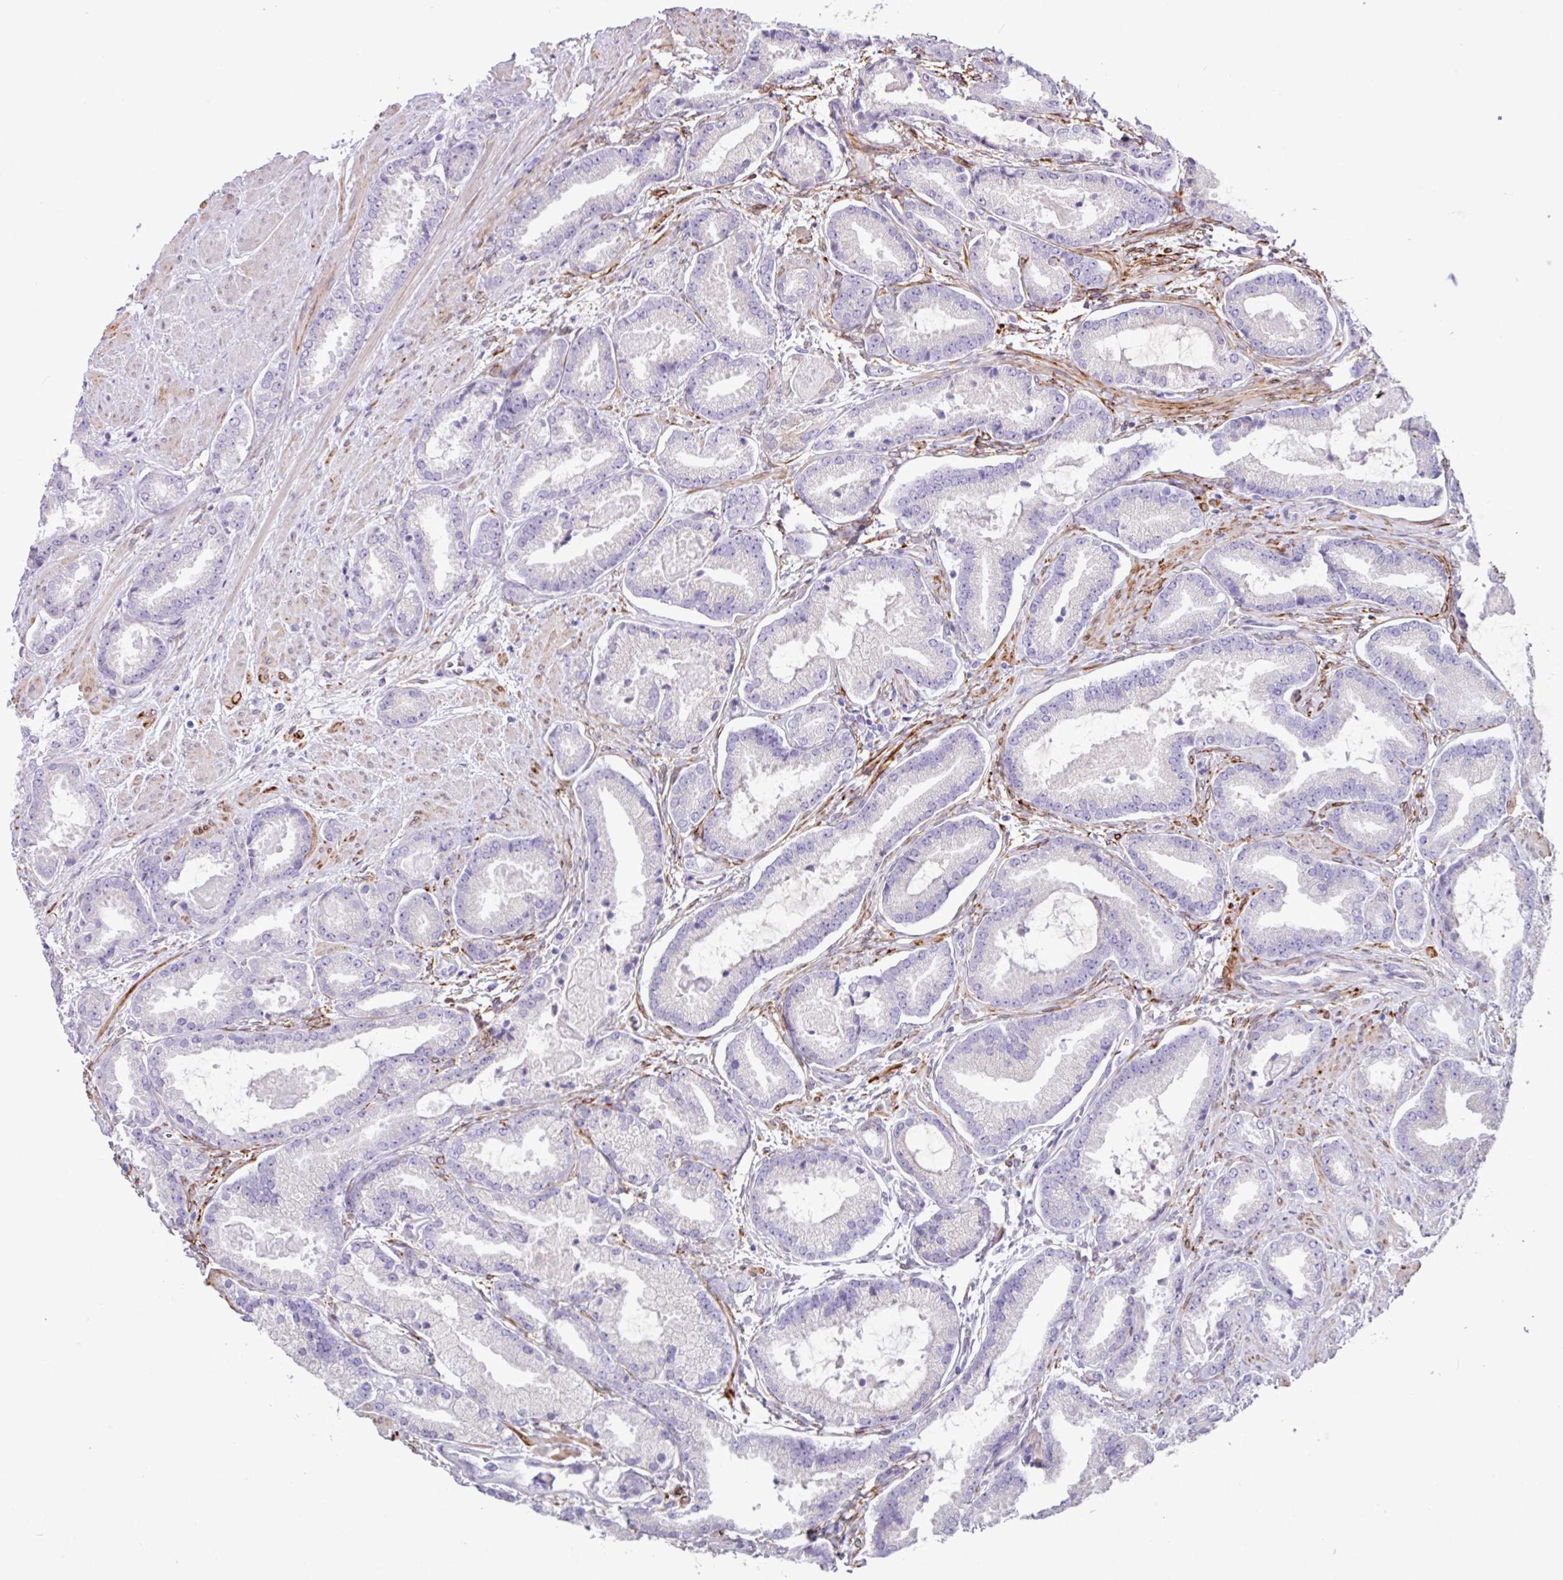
{"staining": {"intensity": "negative", "quantity": "none", "location": "none"}, "tissue": "prostate cancer", "cell_type": "Tumor cells", "image_type": "cancer", "snomed": [{"axis": "morphology", "description": "Adenocarcinoma, Low grade"}, {"axis": "topography", "description": "Prostate"}], "caption": "Tumor cells are negative for brown protein staining in prostate cancer.", "gene": "SLC38A1", "patient": {"sex": "male", "age": 62}}